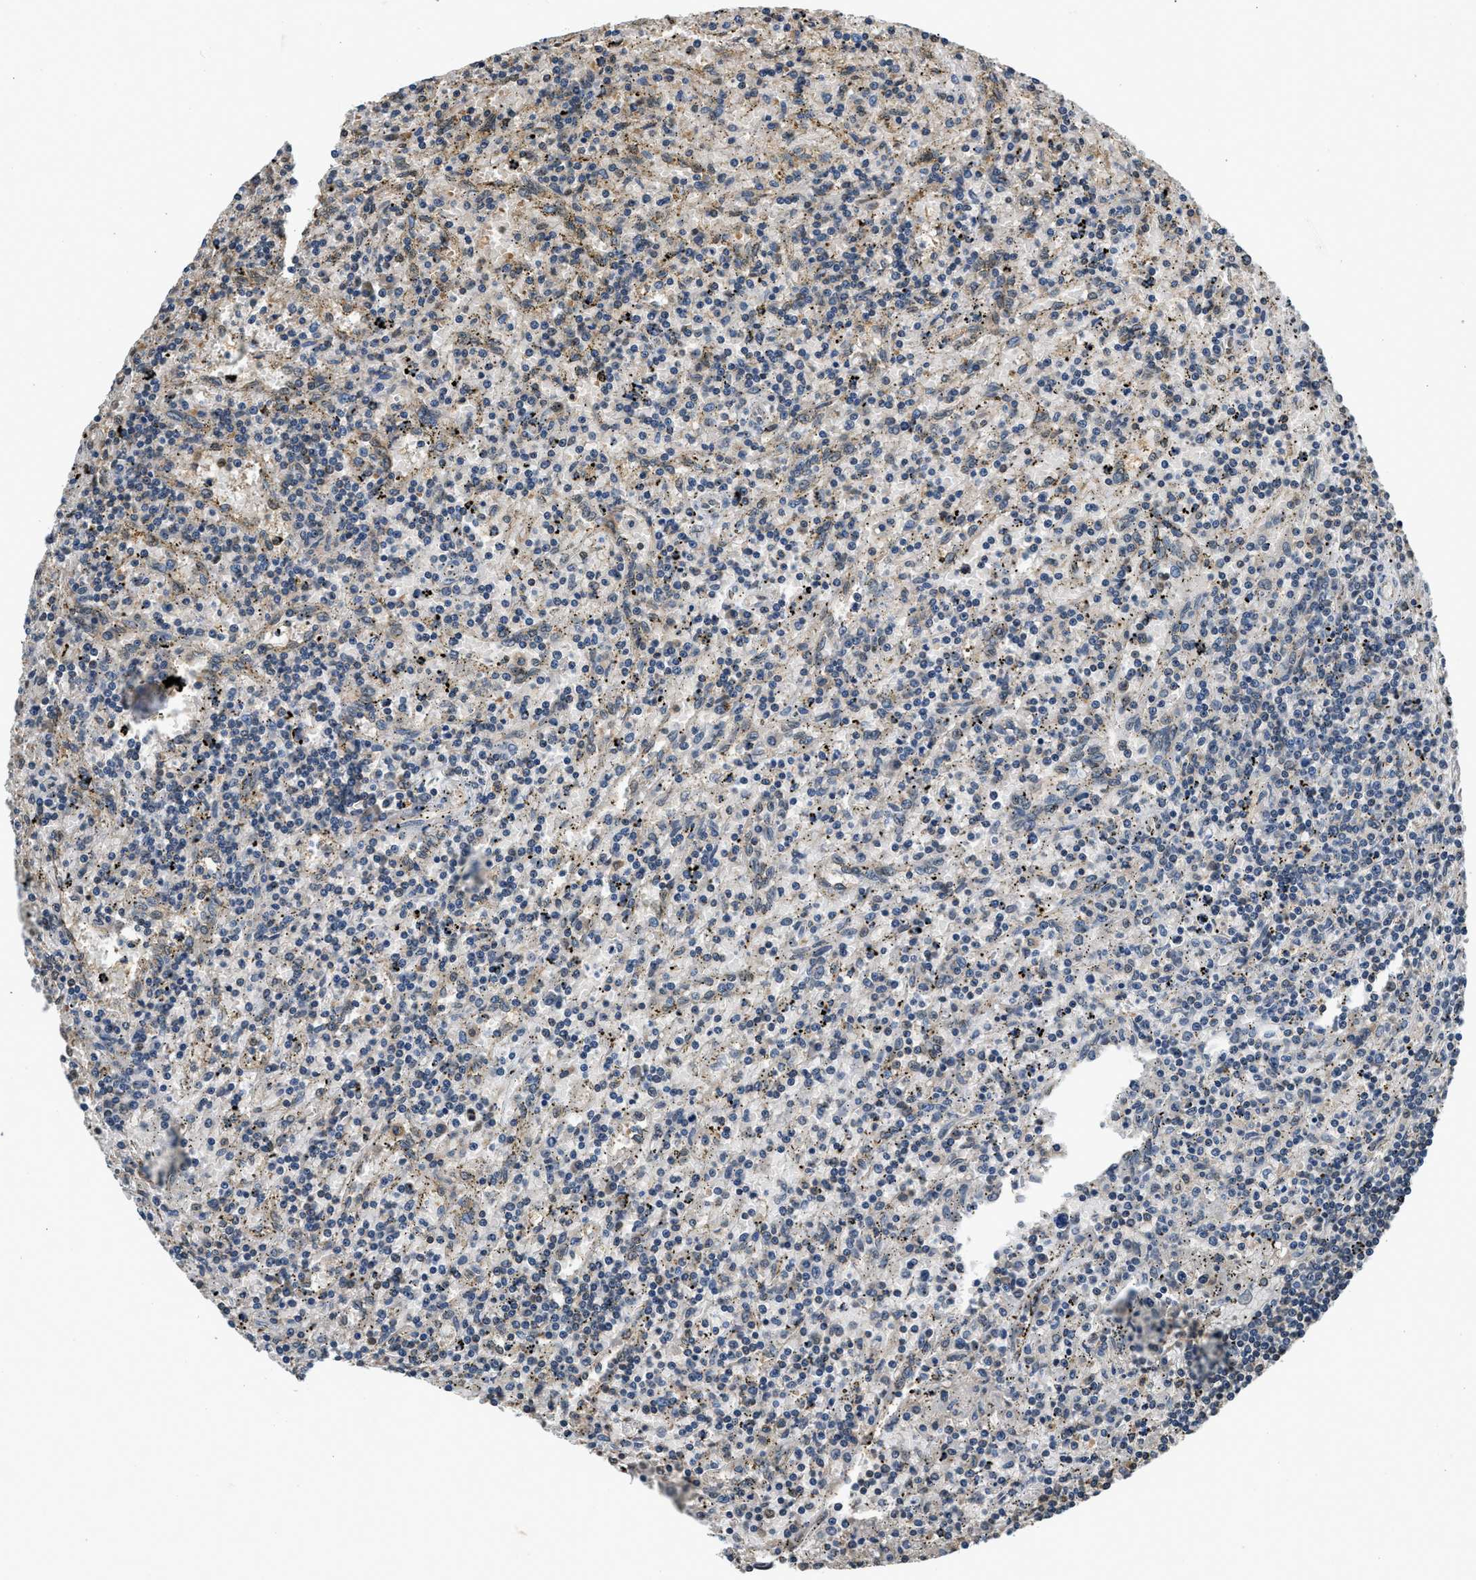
{"staining": {"intensity": "weak", "quantity": "<25%", "location": "cytoplasmic/membranous"}, "tissue": "lymphoma", "cell_type": "Tumor cells", "image_type": "cancer", "snomed": [{"axis": "morphology", "description": "Malignant lymphoma, non-Hodgkin's type, Low grade"}, {"axis": "topography", "description": "Spleen"}], "caption": "Malignant lymphoma, non-Hodgkin's type (low-grade) stained for a protein using immunohistochemistry (IHC) reveals no positivity tumor cells.", "gene": "BCL7C", "patient": {"sex": "male", "age": 76}}